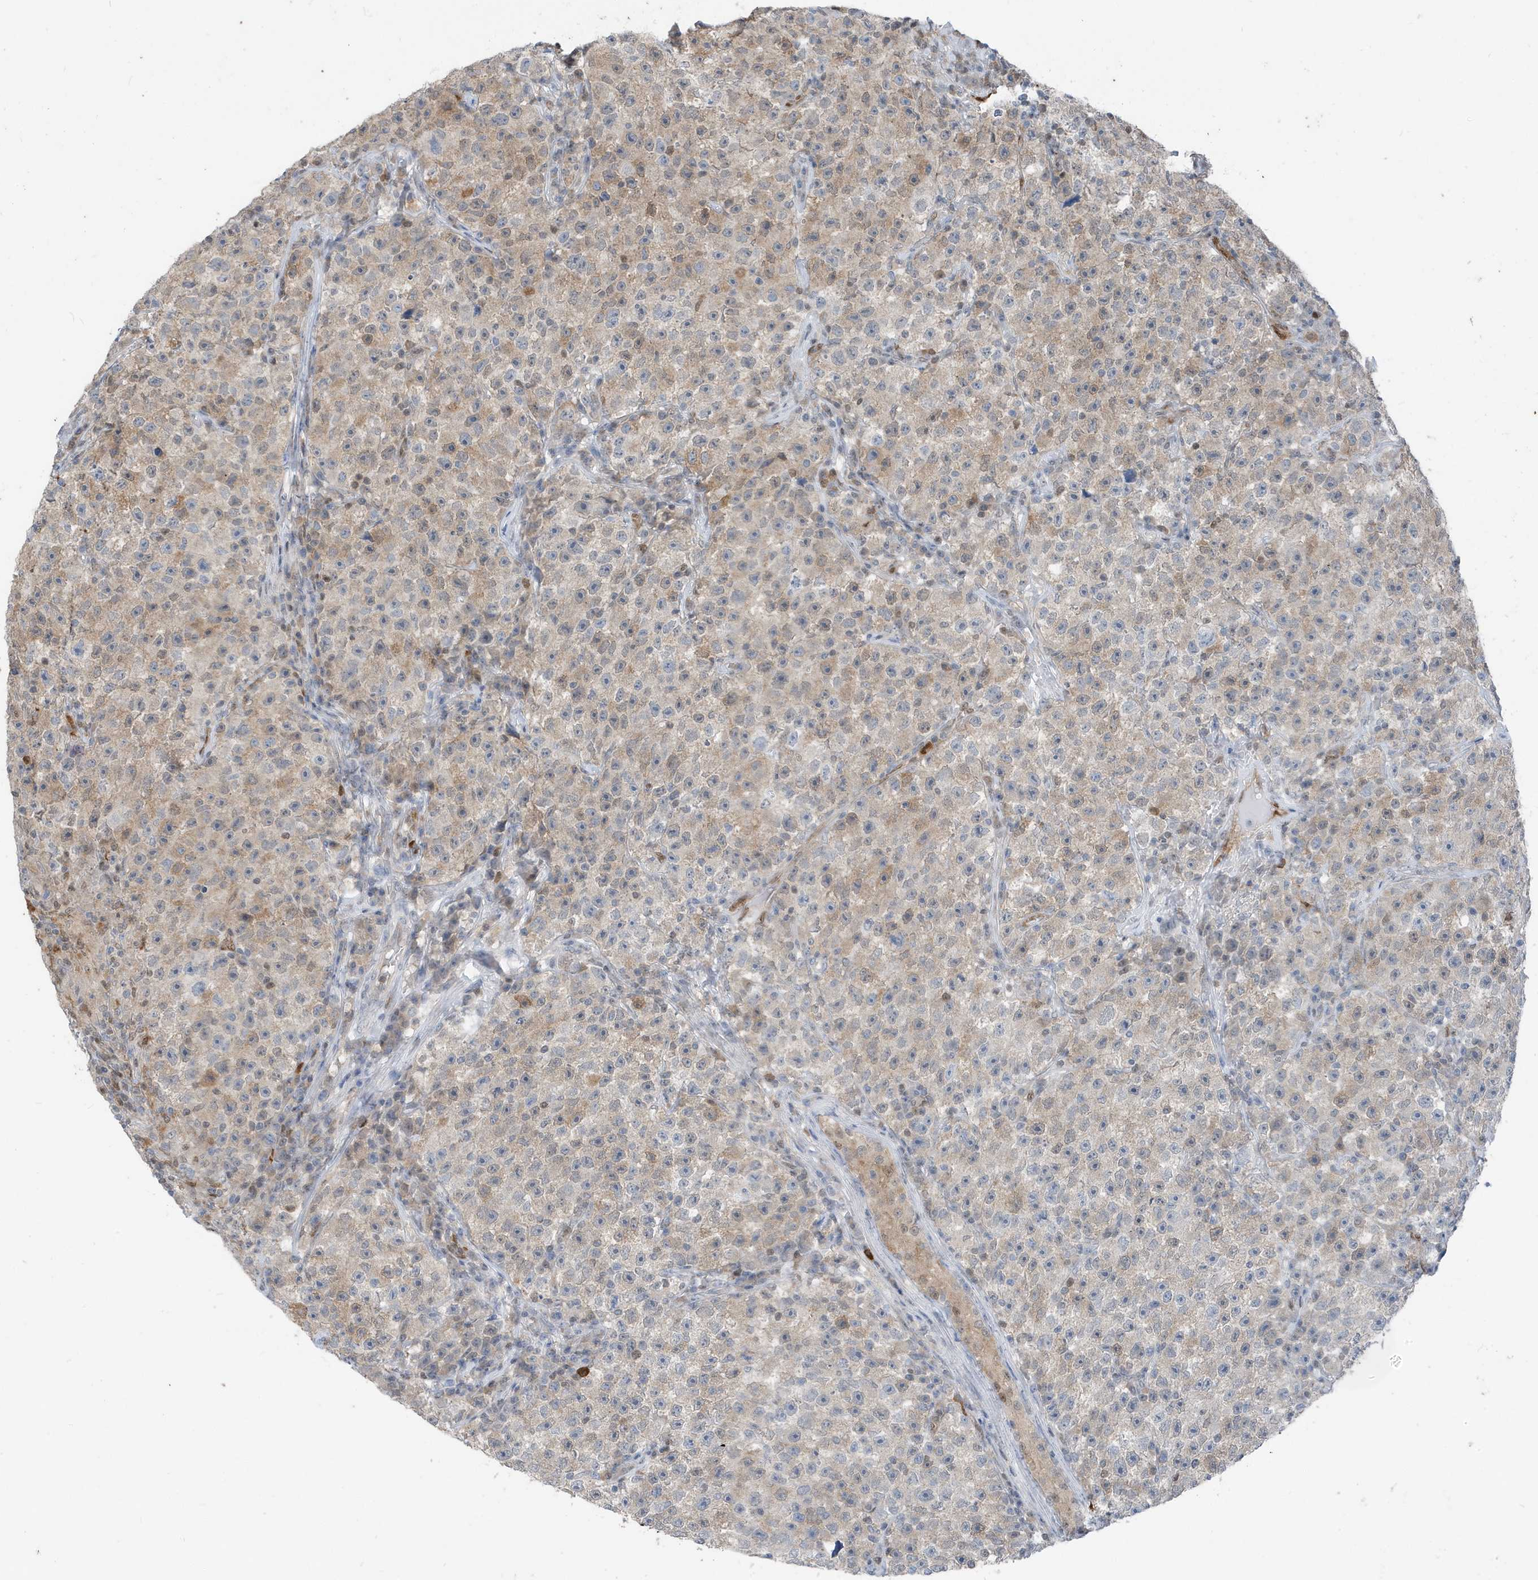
{"staining": {"intensity": "weak", "quantity": "25%-75%", "location": "cytoplasmic/membranous"}, "tissue": "testis cancer", "cell_type": "Tumor cells", "image_type": "cancer", "snomed": [{"axis": "morphology", "description": "Seminoma, NOS"}, {"axis": "topography", "description": "Testis"}], "caption": "IHC histopathology image of neoplastic tissue: human seminoma (testis) stained using IHC demonstrates low levels of weak protein expression localized specifically in the cytoplasmic/membranous of tumor cells, appearing as a cytoplasmic/membranous brown color.", "gene": "NCOA7", "patient": {"sex": "male", "age": 22}}